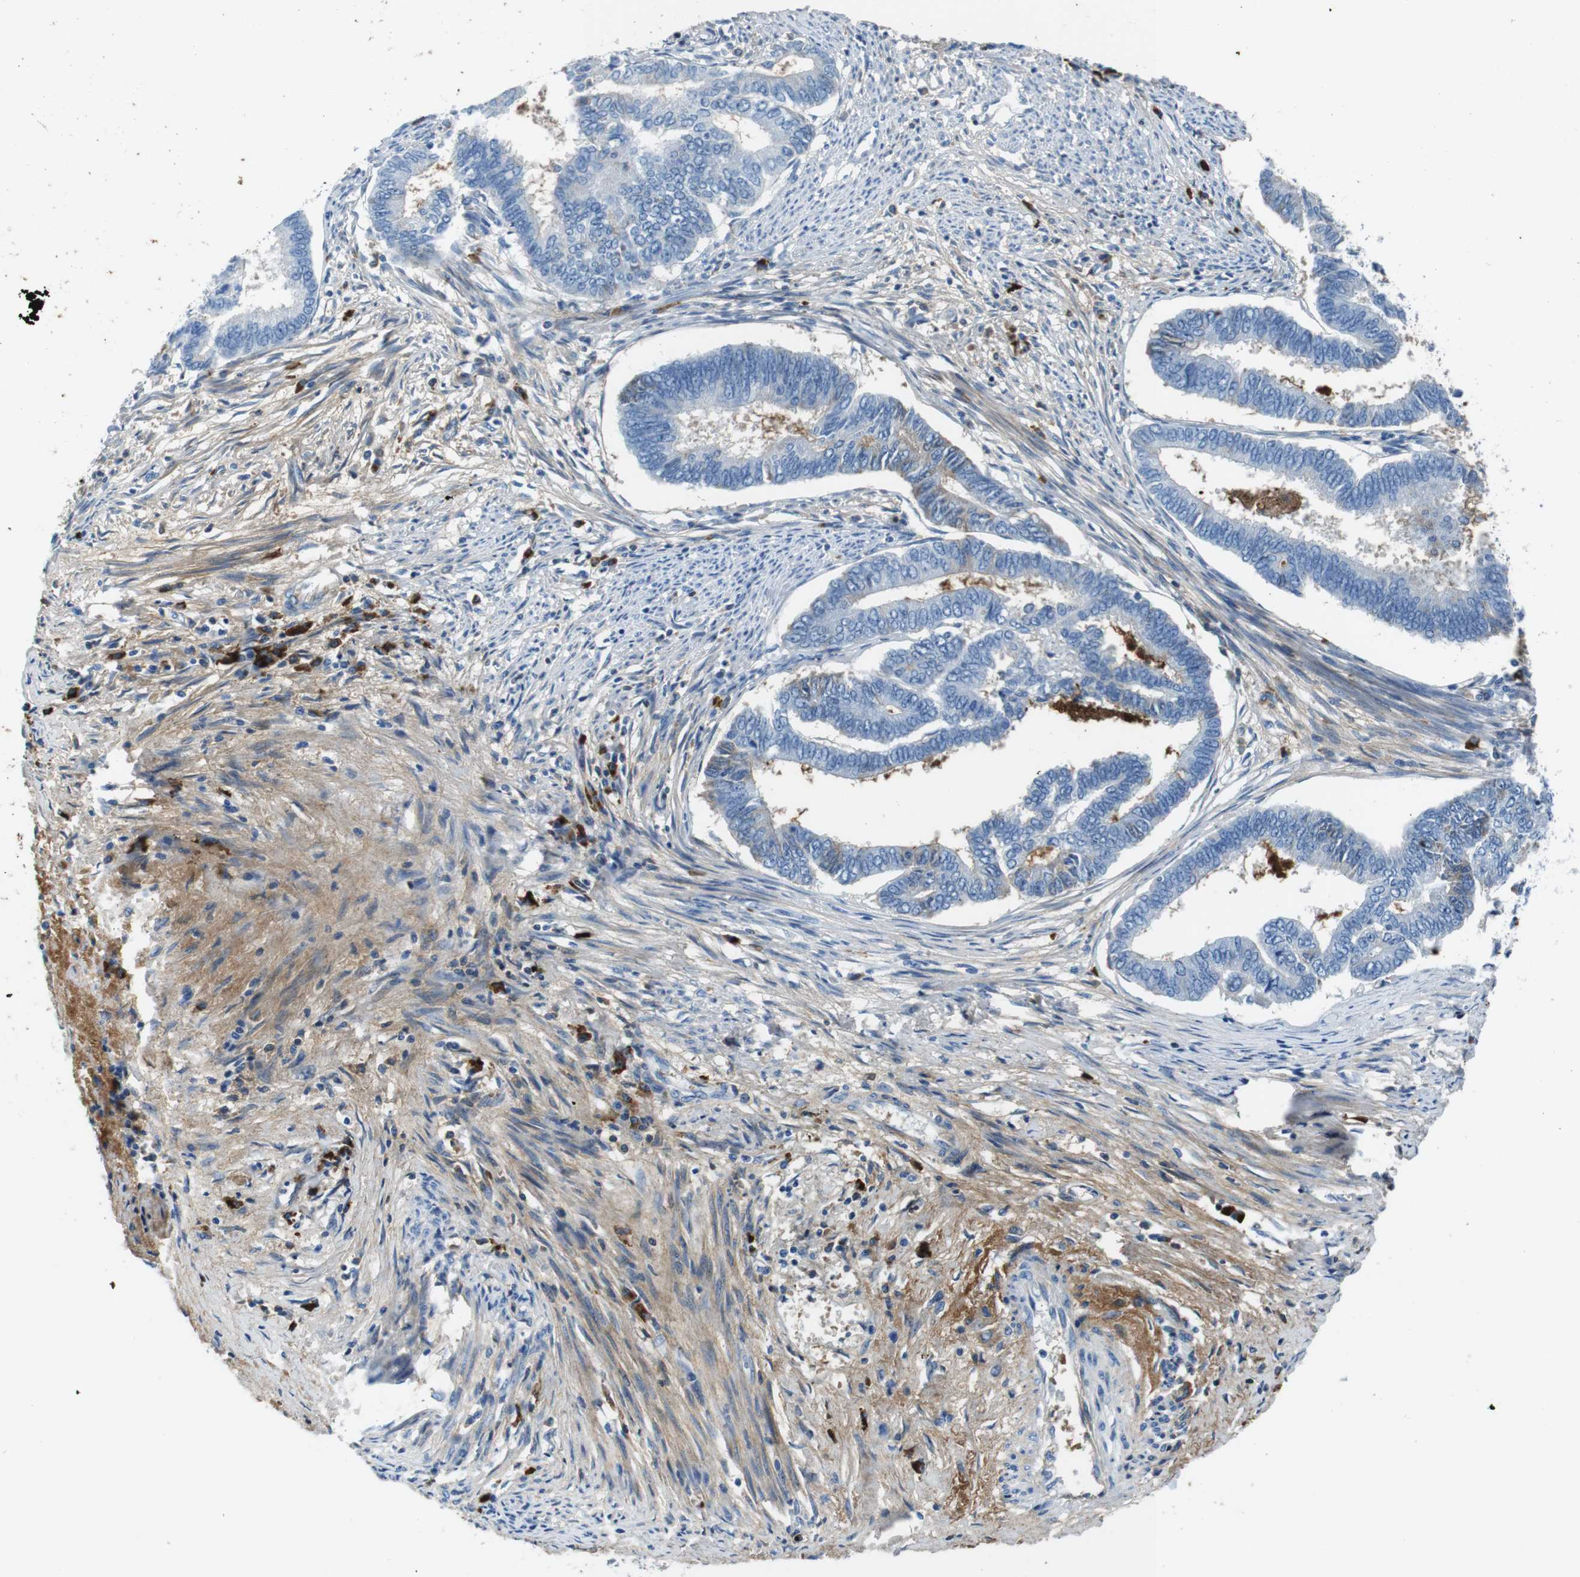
{"staining": {"intensity": "negative", "quantity": "none", "location": "none"}, "tissue": "endometrial cancer", "cell_type": "Tumor cells", "image_type": "cancer", "snomed": [{"axis": "morphology", "description": "Adenocarcinoma, NOS"}, {"axis": "topography", "description": "Endometrium"}], "caption": "Tumor cells show no significant protein positivity in endometrial cancer.", "gene": "IGKC", "patient": {"sex": "female", "age": 86}}